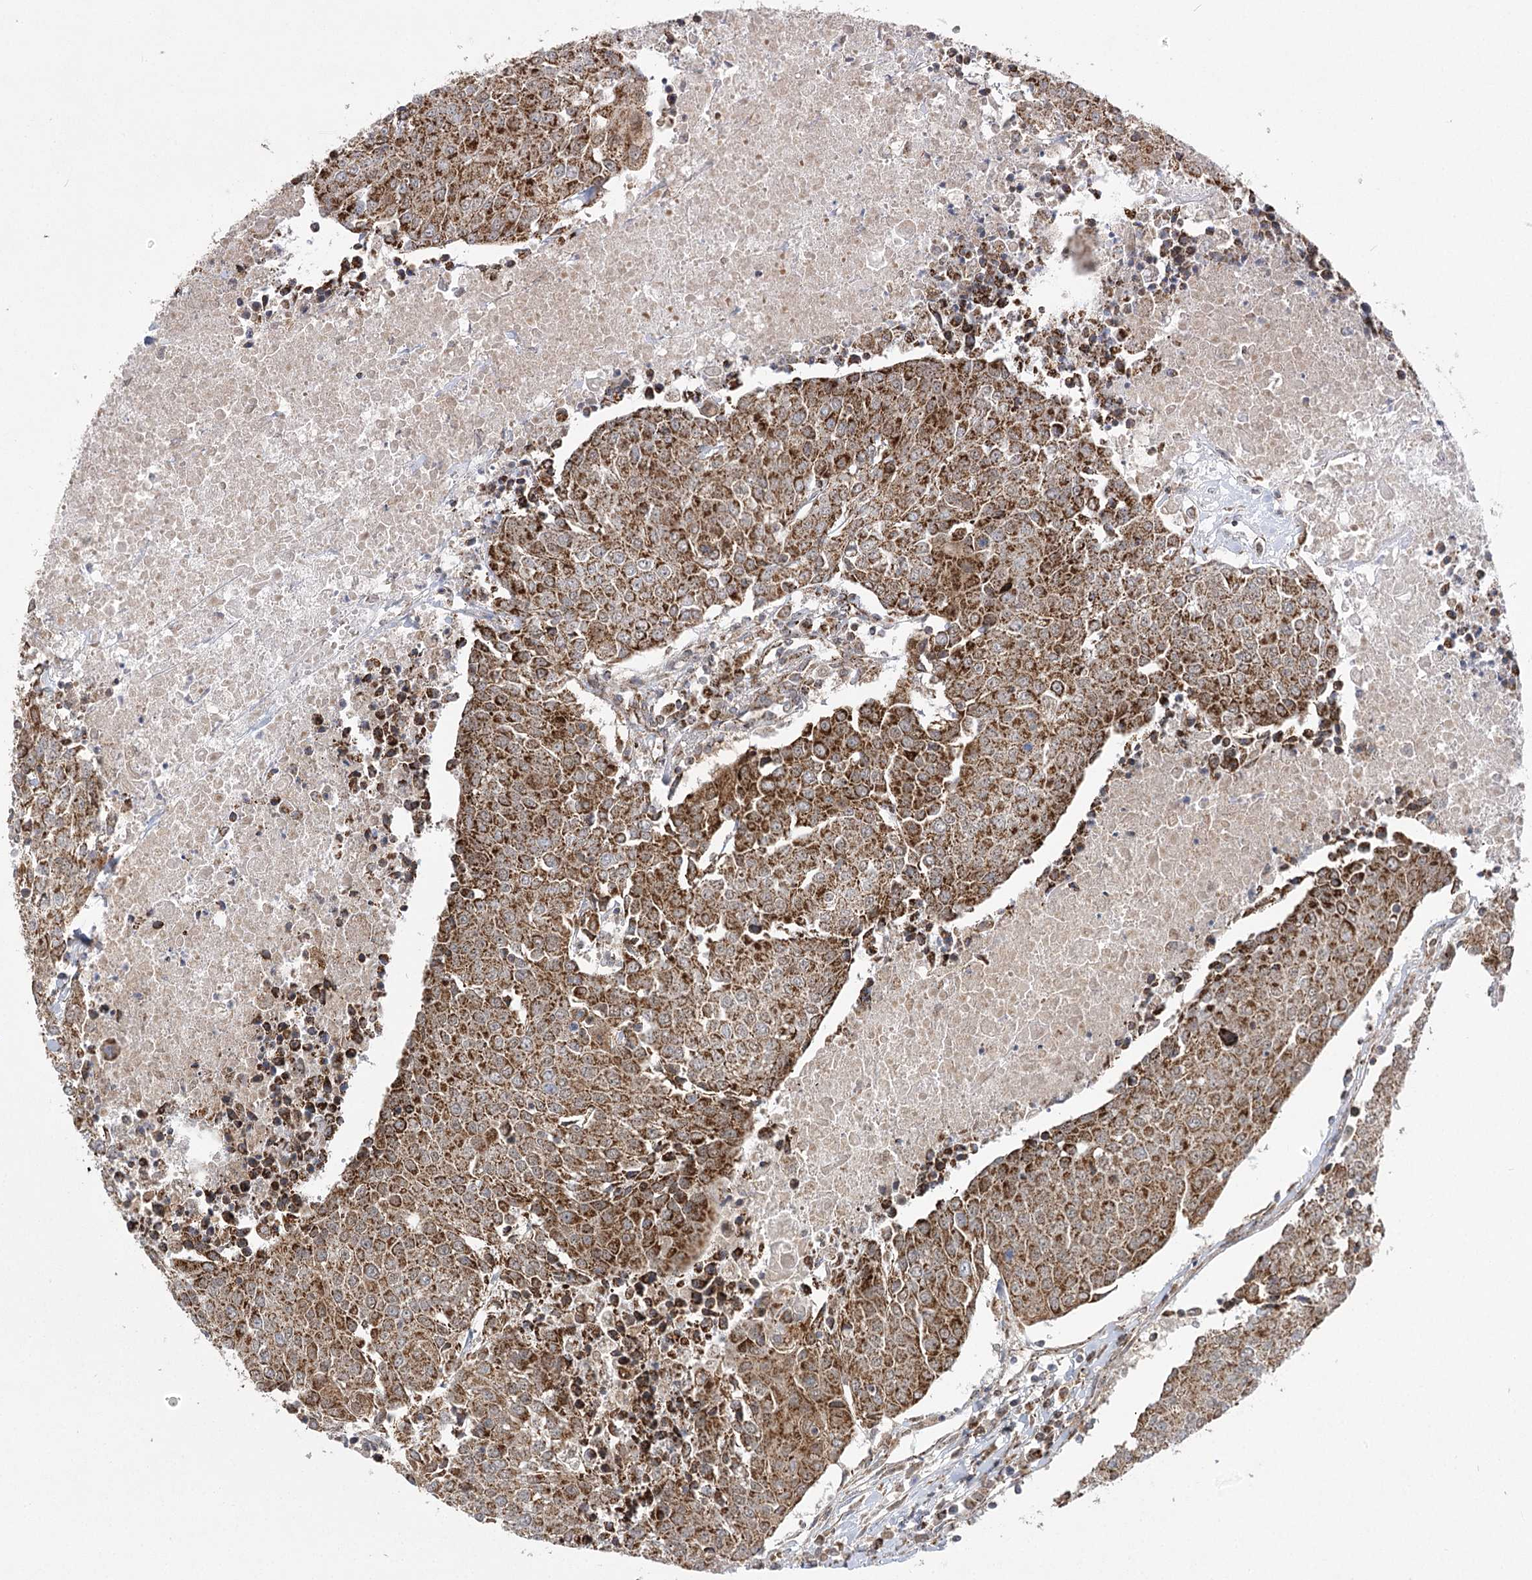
{"staining": {"intensity": "strong", "quantity": ">75%", "location": "cytoplasmic/membranous"}, "tissue": "urothelial cancer", "cell_type": "Tumor cells", "image_type": "cancer", "snomed": [{"axis": "morphology", "description": "Urothelial carcinoma, High grade"}, {"axis": "topography", "description": "Urinary bladder"}], "caption": "About >75% of tumor cells in human urothelial carcinoma (high-grade) demonstrate strong cytoplasmic/membranous protein expression as visualized by brown immunohistochemical staining.", "gene": "SLC4A1AP", "patient": {"sex": "female", "age": 85}}